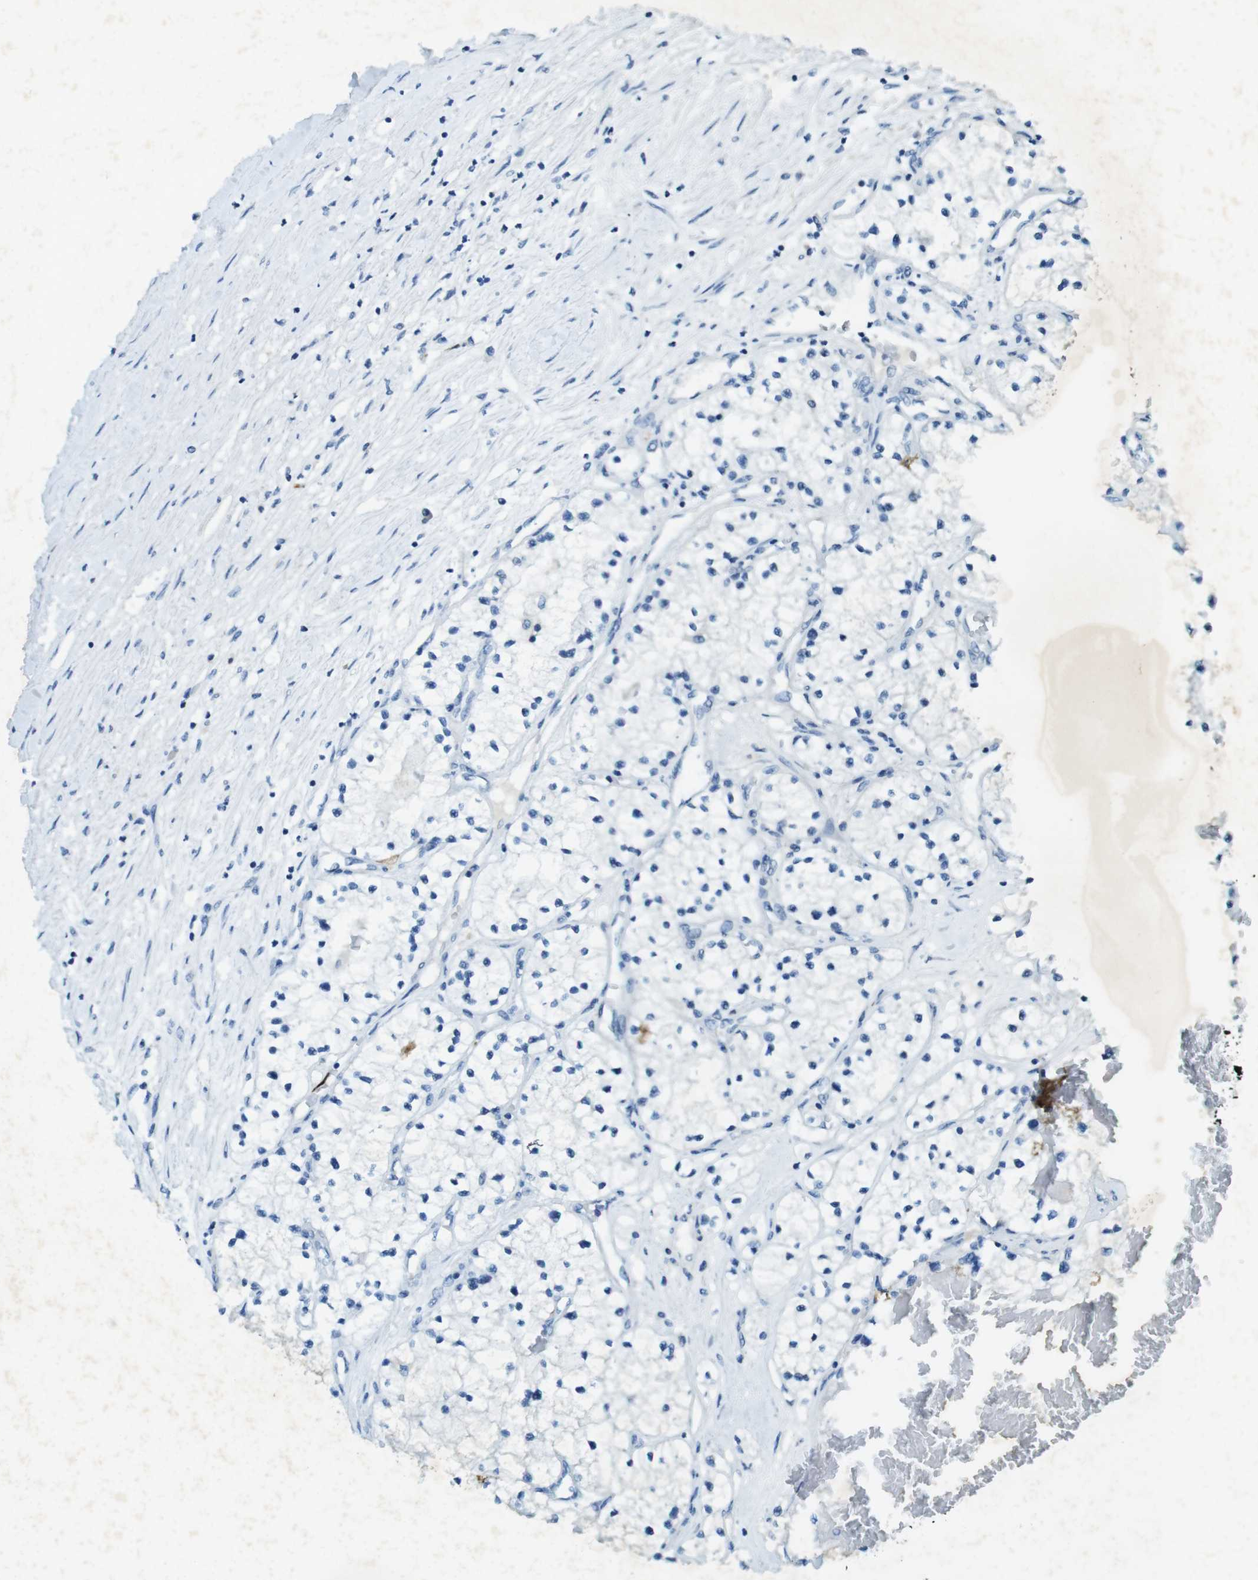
{"staining": {"intensity": "negative", "quantity": "none", "location": "none"}, "tissue": "renal cancer", "cell_type": "Tumor cells", "image_type": "cancer", "snomed": [{"axis": "morphology", "description": "Adenocarcinoma, NOS"}, {"axis": "topography", "description": "Kidney"}], "caption": "Renal adenocarcinoma was stained to show a protein in brown. There is no significant expression in tumor cells.", "gene": "CD320", "patient": {"sex": "male", "age": 68}}